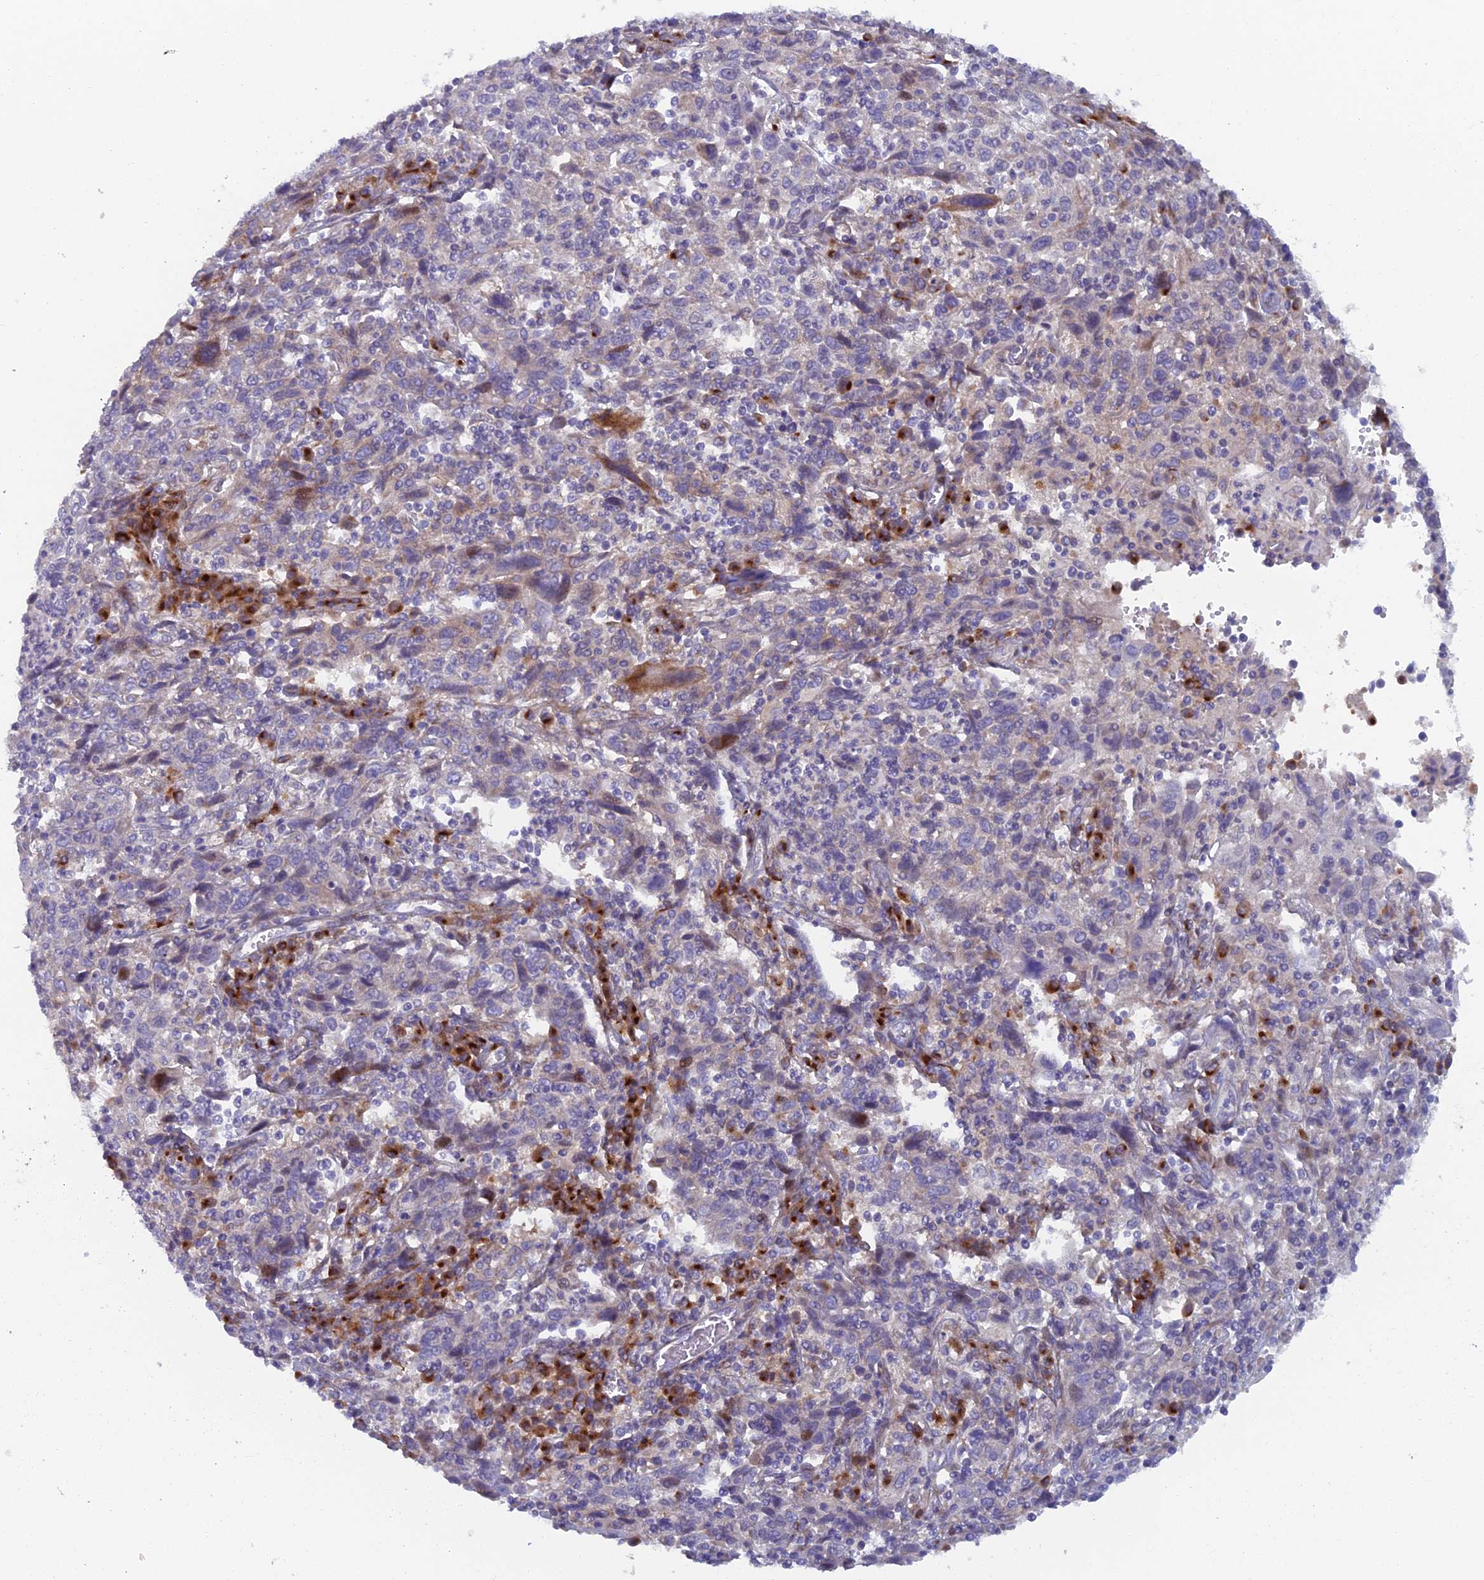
{"staining": {"intensity": "negative", "quantity": "none", "location": "none"}, "tissue": "cervical cancer", "cell_type": "Tumor cells", "image_type": "cancer", "snomed": [{"axis": "morphology", "description": "Squamous cell carcinoma, NOS"}, {"axis": "topography", "description": "Cervix"}], "caption": "High power microscopy micrograph of an immunohistochemistry (IHC) histopathology image of squamous cell carcinoma (cervical), revealing no significant positivity in tumor cells. The staining was performed using DAB (3,3'-diaminobenzidine) to visualize the protein expression in brown, while the nuclei were stained in blue with hematoxylin (Magnification: 20x).", "gene": "B9D2", "patient": {"sex": "female", "age": 46}}